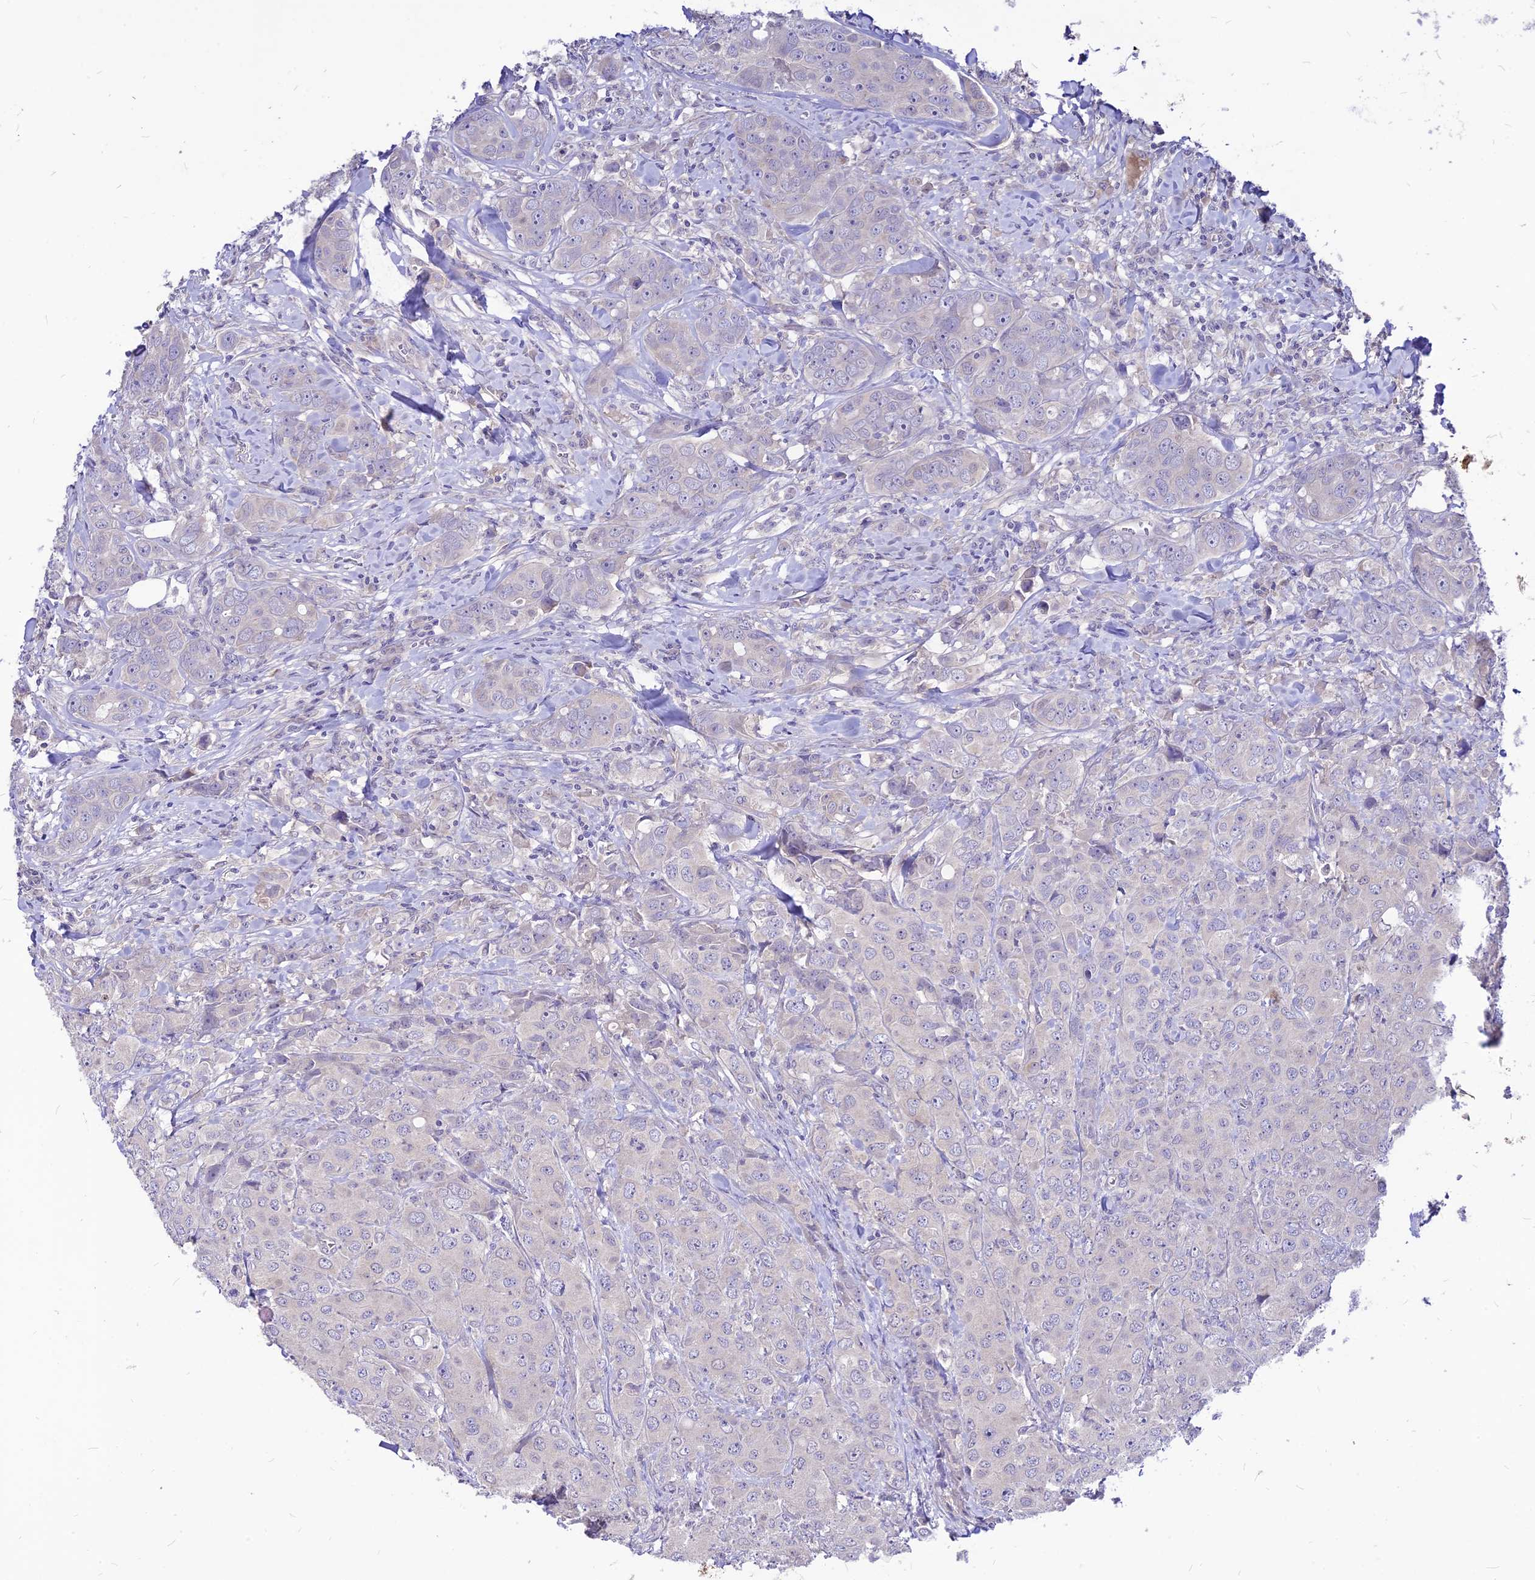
{"staining": {"intensity": "negative", "quantity": "none", "location": "none"}, "tissue": "breast cancer", "cell_type": "Tumor cells", "image_type": "cancer", "snomed": [{"axis": "morphology", "description": "Duct carcinoma"}, {"axis": "topography", "description": "Breast"}], "caption": "This is an immunohistochemistry histopathology image of breast cancer. There is no expression in tumor cells.", "gene": "CZIB", "patient": {"sex": "female", "age": 43}}